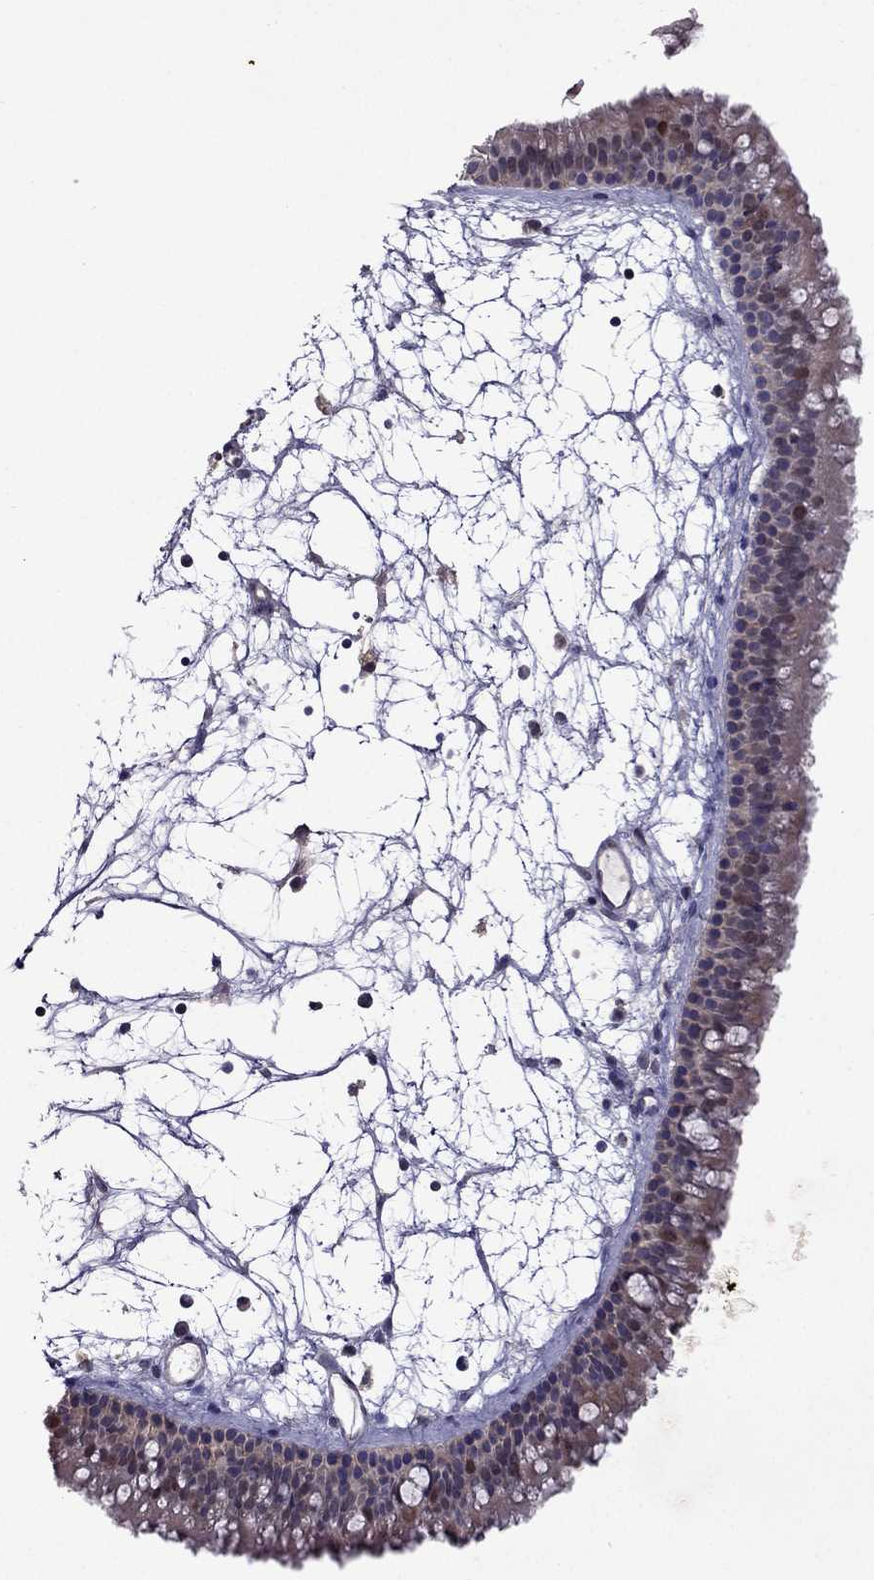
{"staining": {"intensity": "moderate", "quantity": "<25%", "location": "nuclear"}, "tissue": "nasopharynx", "cell_type": "Respiratory epithelial cells", "image_type": "normal", "snomed": [{"axis": "morphology", "description": "Normal tissue, NOS"}, {"axis": "topography", "description": "Nasopharynx"}], "caption": "Respiratory epithelial cells demonstrate moderate nuclear positivity in approximately <25% of cells in benign nasopharynx.", "gene": "CDK5", "patient": {"sex": "female", "age": 85}}